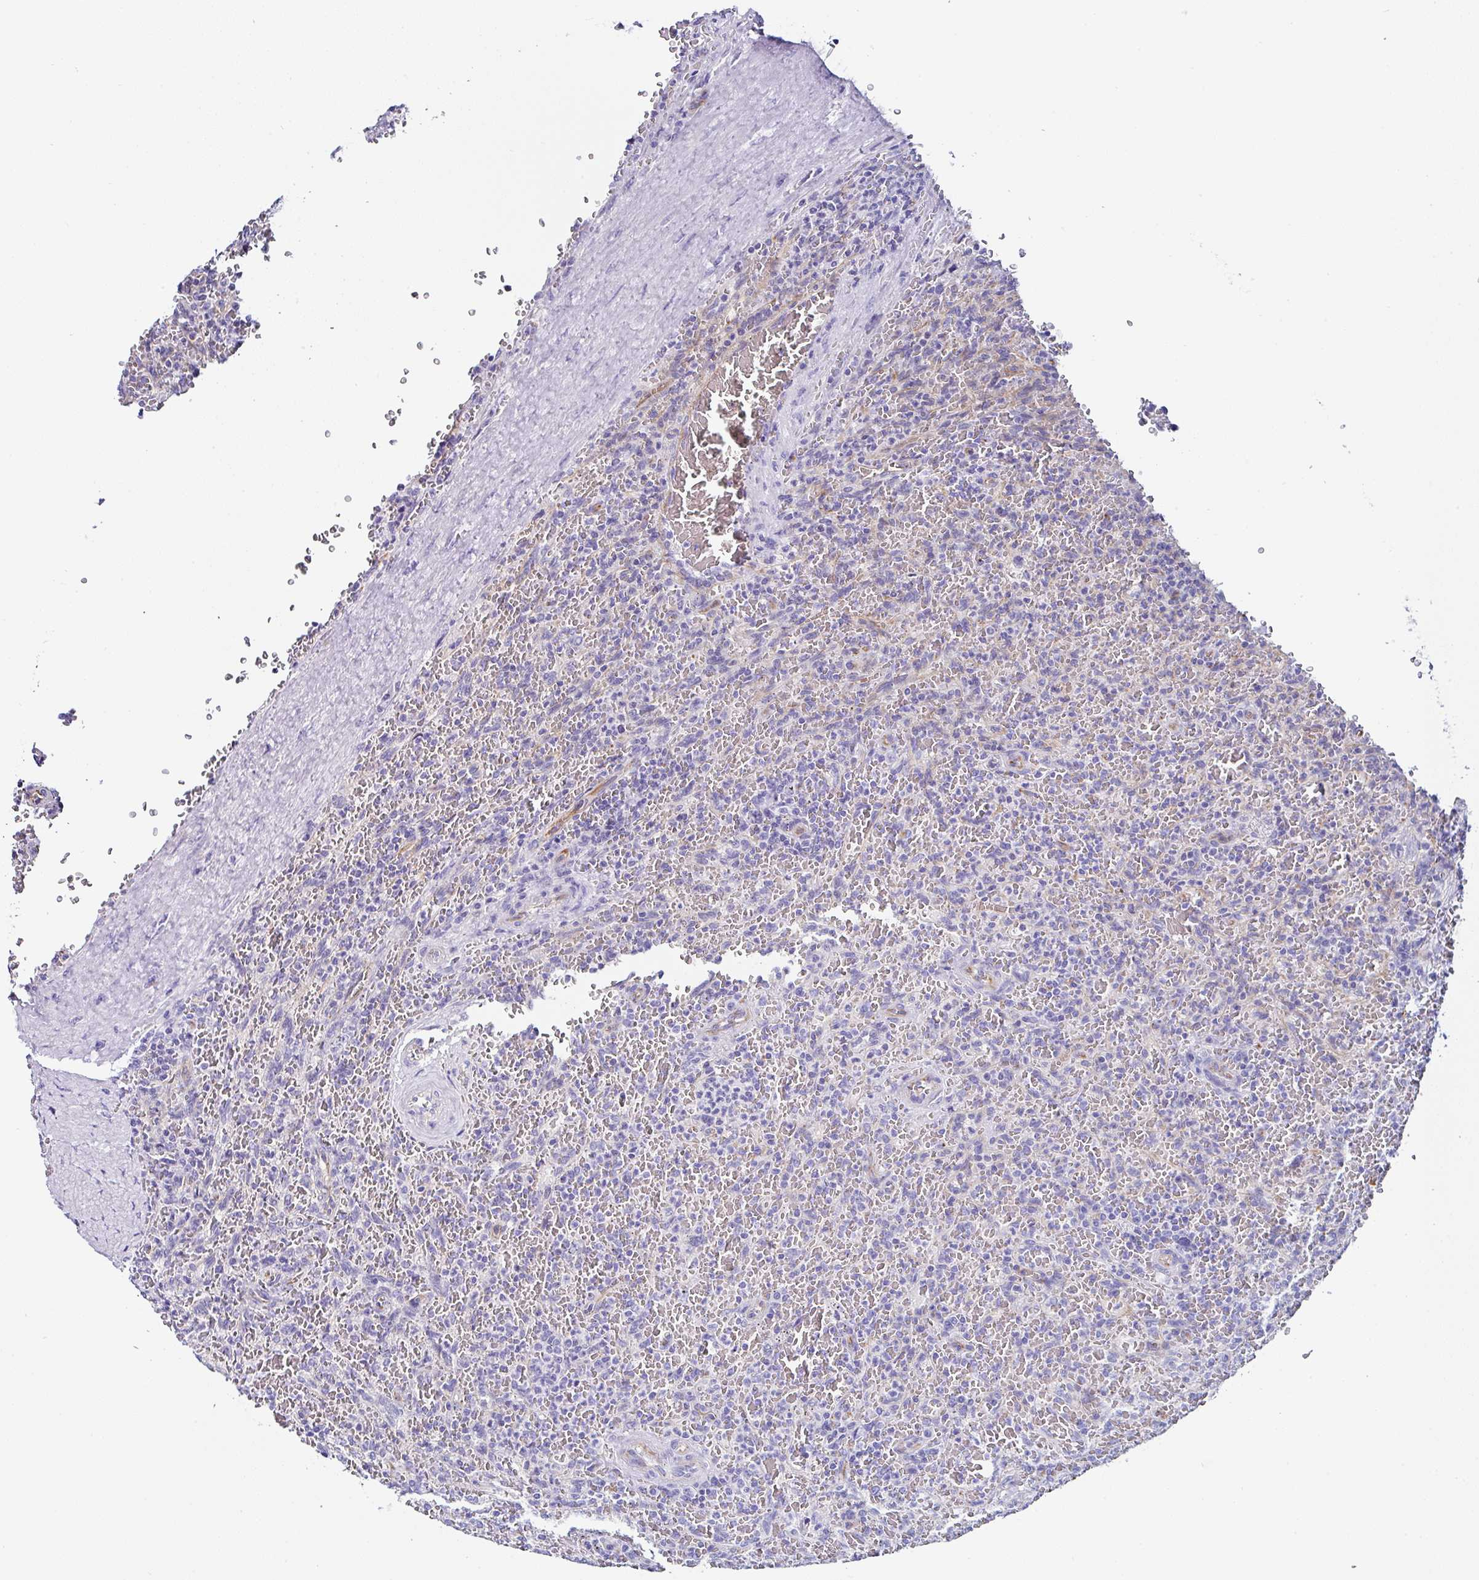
{"staining": {"intensity": "negative", "quantity": "none", "location": "none"}, "tissue": "lymphoma", "cell_type": "Tumor cells", "image_type": "cancer", "snomed": [{"axis": "morphology", "description": "Malignant lymphoma, non-Hodgkin's type, Low grade"}, {"axis": "topography", "description": "Spleen"}], "caption": "There is no significant expression in tumor cells of low-grade malignant lymphoma, non-Hodgkin's type.", "gene": "TMPRSS11E", "patient": {"sex": "female", "age": 64}}